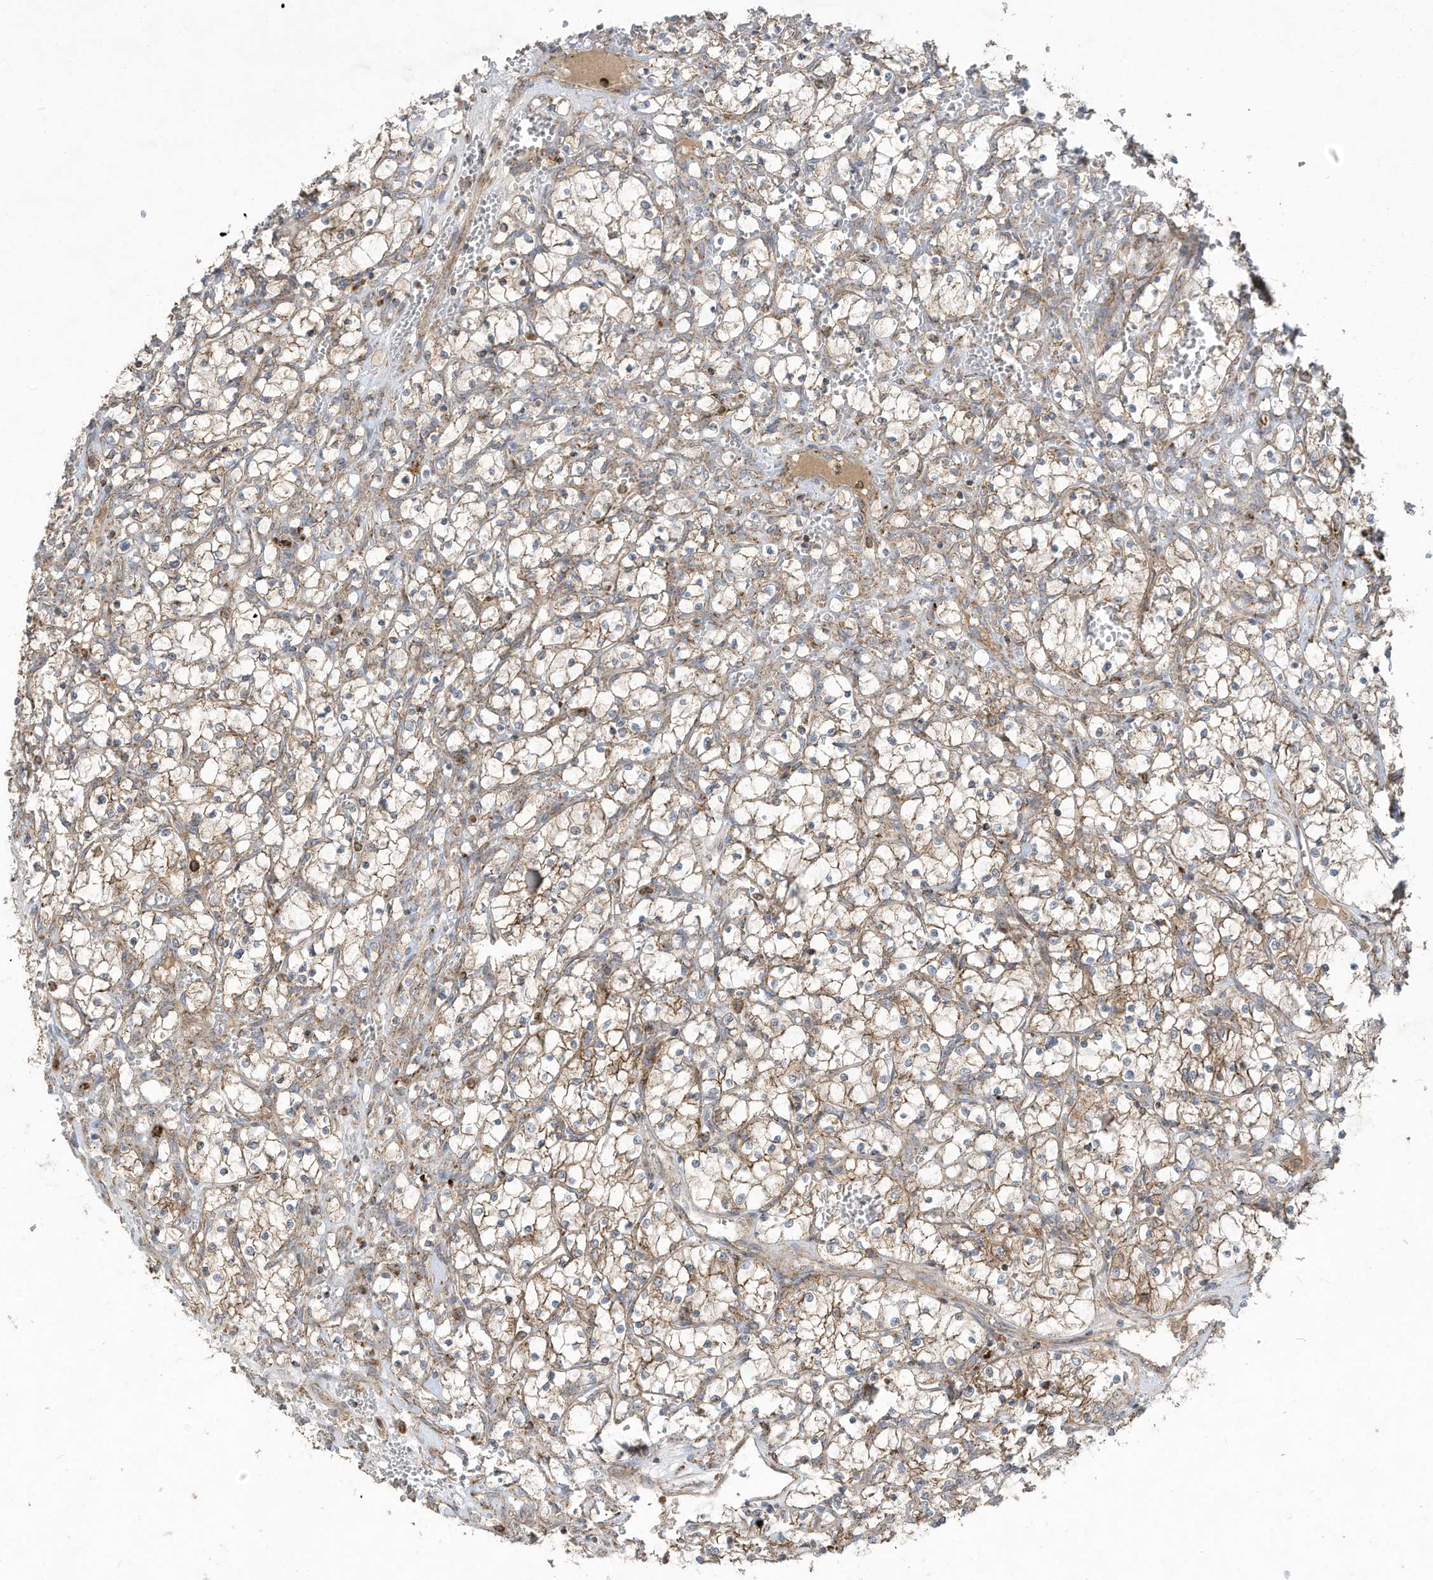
{"staining": {"intensity": "moderate", "quantity": "25%-75%", "location": "cytoplasmic/membranous"}, "tissue": "renal cancer", "cell_type": "Tumor cells", "image_type": "cancer", "snomed": [{"axis": "morphology", "description": "Adenocarcinoma, NOS"}, {"axis": "topography", "description": "Kidney"}], "caption": "Immunohistochemical staining of human adenocarcinoma (renal) exhibits medium levels of moderate cytoplasmic/membranous expression in approximately 25%-75% of tumor cells.", "gene": "C2orf74", "patient": {"sex": "female", "age": 69}}